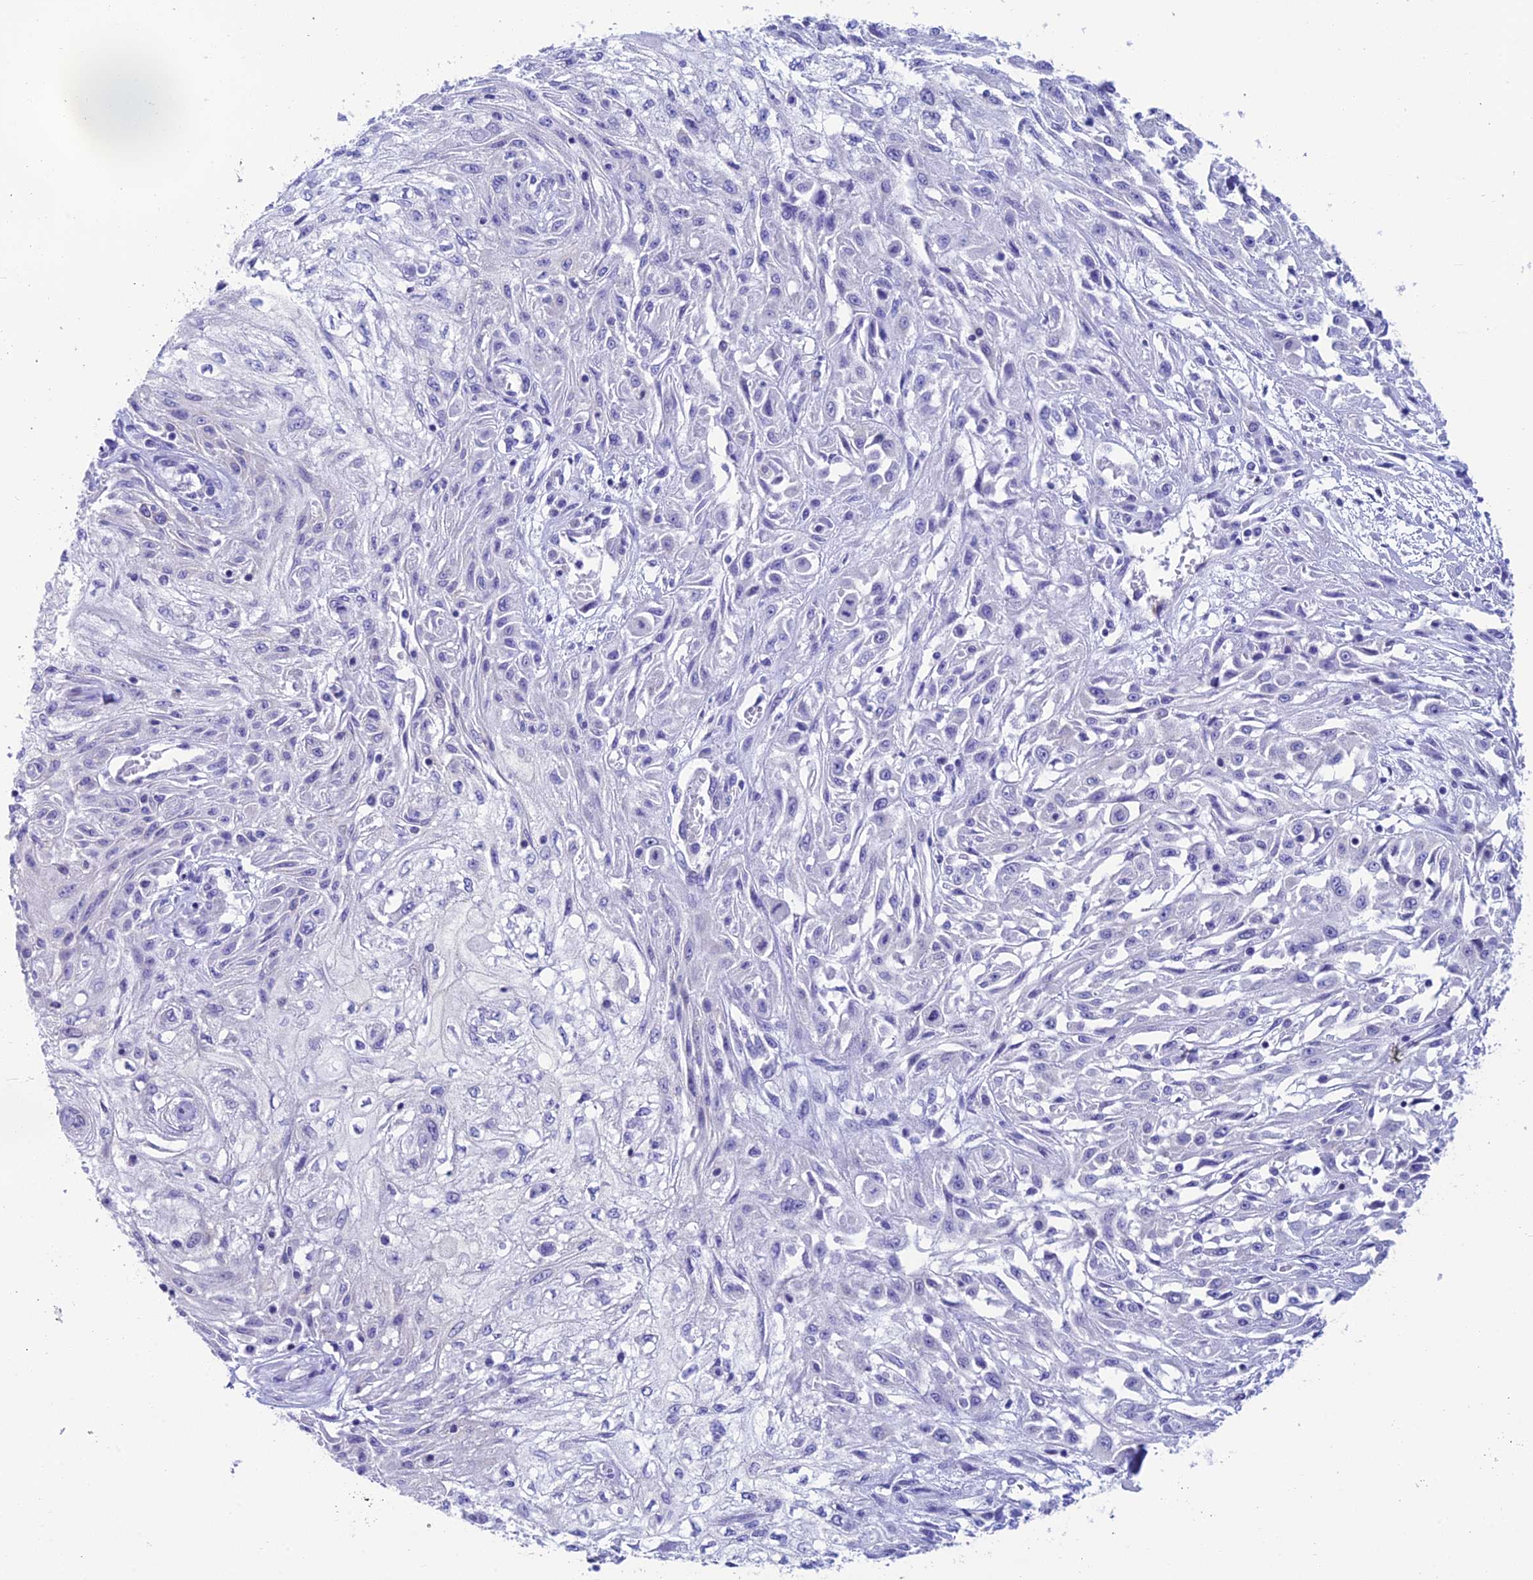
{"staining": {"intensity": "negative", "quantity": "none", "location": "none"}, "tissue": "skin cancer", "cell_type": "Tumor cells", "image_type": "cancer", "snomed": [{"axis": "morphology", "description": "Squamous cell carcinoma, NOS"}, {"axis": "morphology", "description": "Squamous cell carcinoma, metastatic, NOS"}, {"axis": "topography", "description": "Skin"}, {"axis": "topography", "description": "Lymph node"}], "caption": "This is an immunohistochemistry (IHC) photomicrograph of human skin cancer. There is no expression in tumor cells.", "gene": "REEP4", "patient": {"sex": "male", "age": 75}}